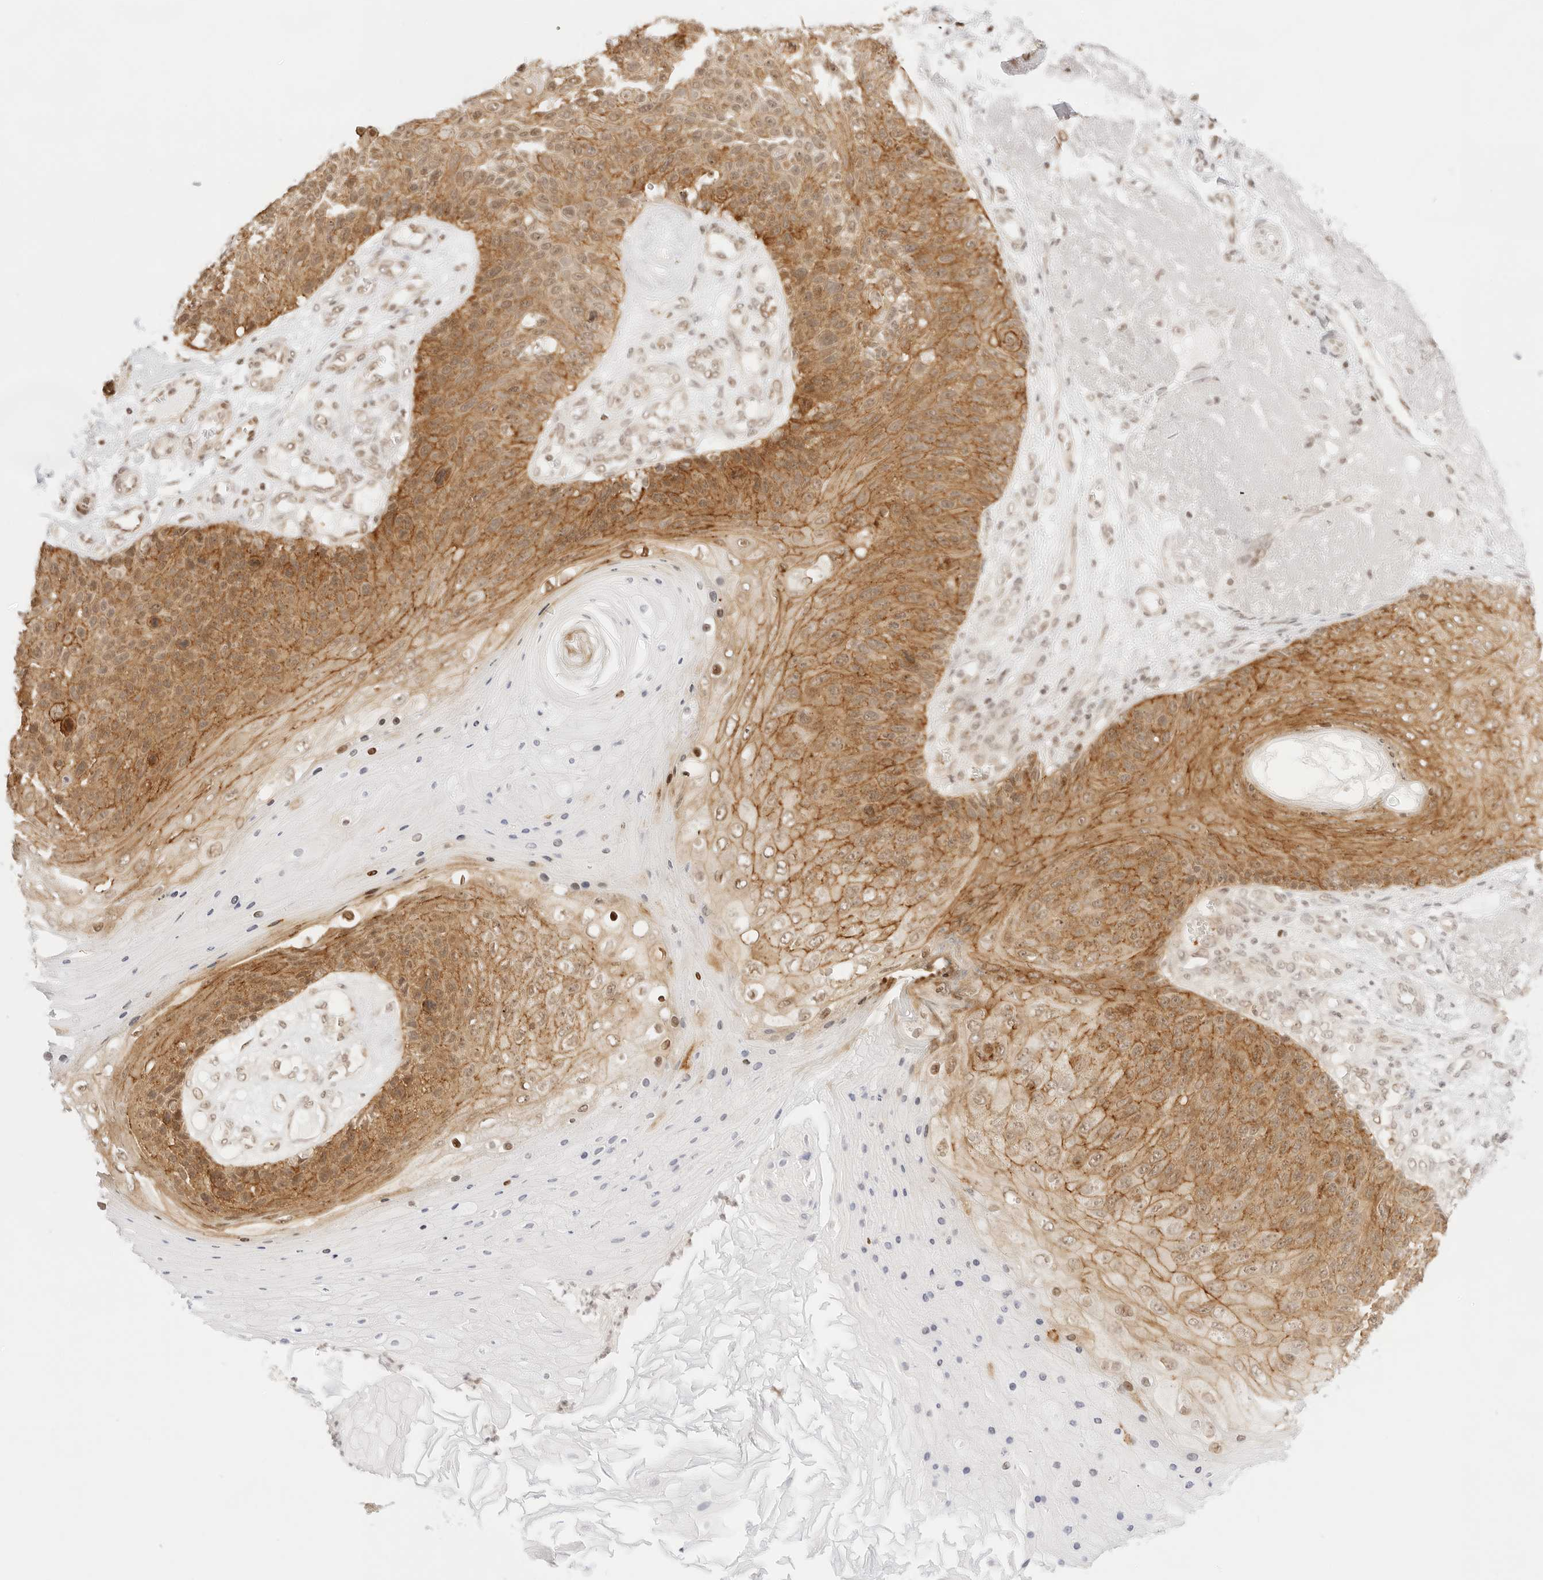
{"staining": {"intensity": "moderate", "quantity": "25%-75%", "location": "cytoplasmic/membranous"}, "tissue": "skin cancer", "cell_type": "Tumor cells", "image_type": "cancer", "snomed": [{"axis": "morphology", "description": "Squamous cell carcinoma, NOS"}, {"axis": "topography", "description": "Skin"}], "caption": "Immunohistochemical staining of skin squamous cell carcinoma displays medium levels of moderate cytoplasmic/membranous protein positivity in about 25%-75% of tumor cells.", "gene": "GNAS", "patient": {"sex": "female", "age": 88}}